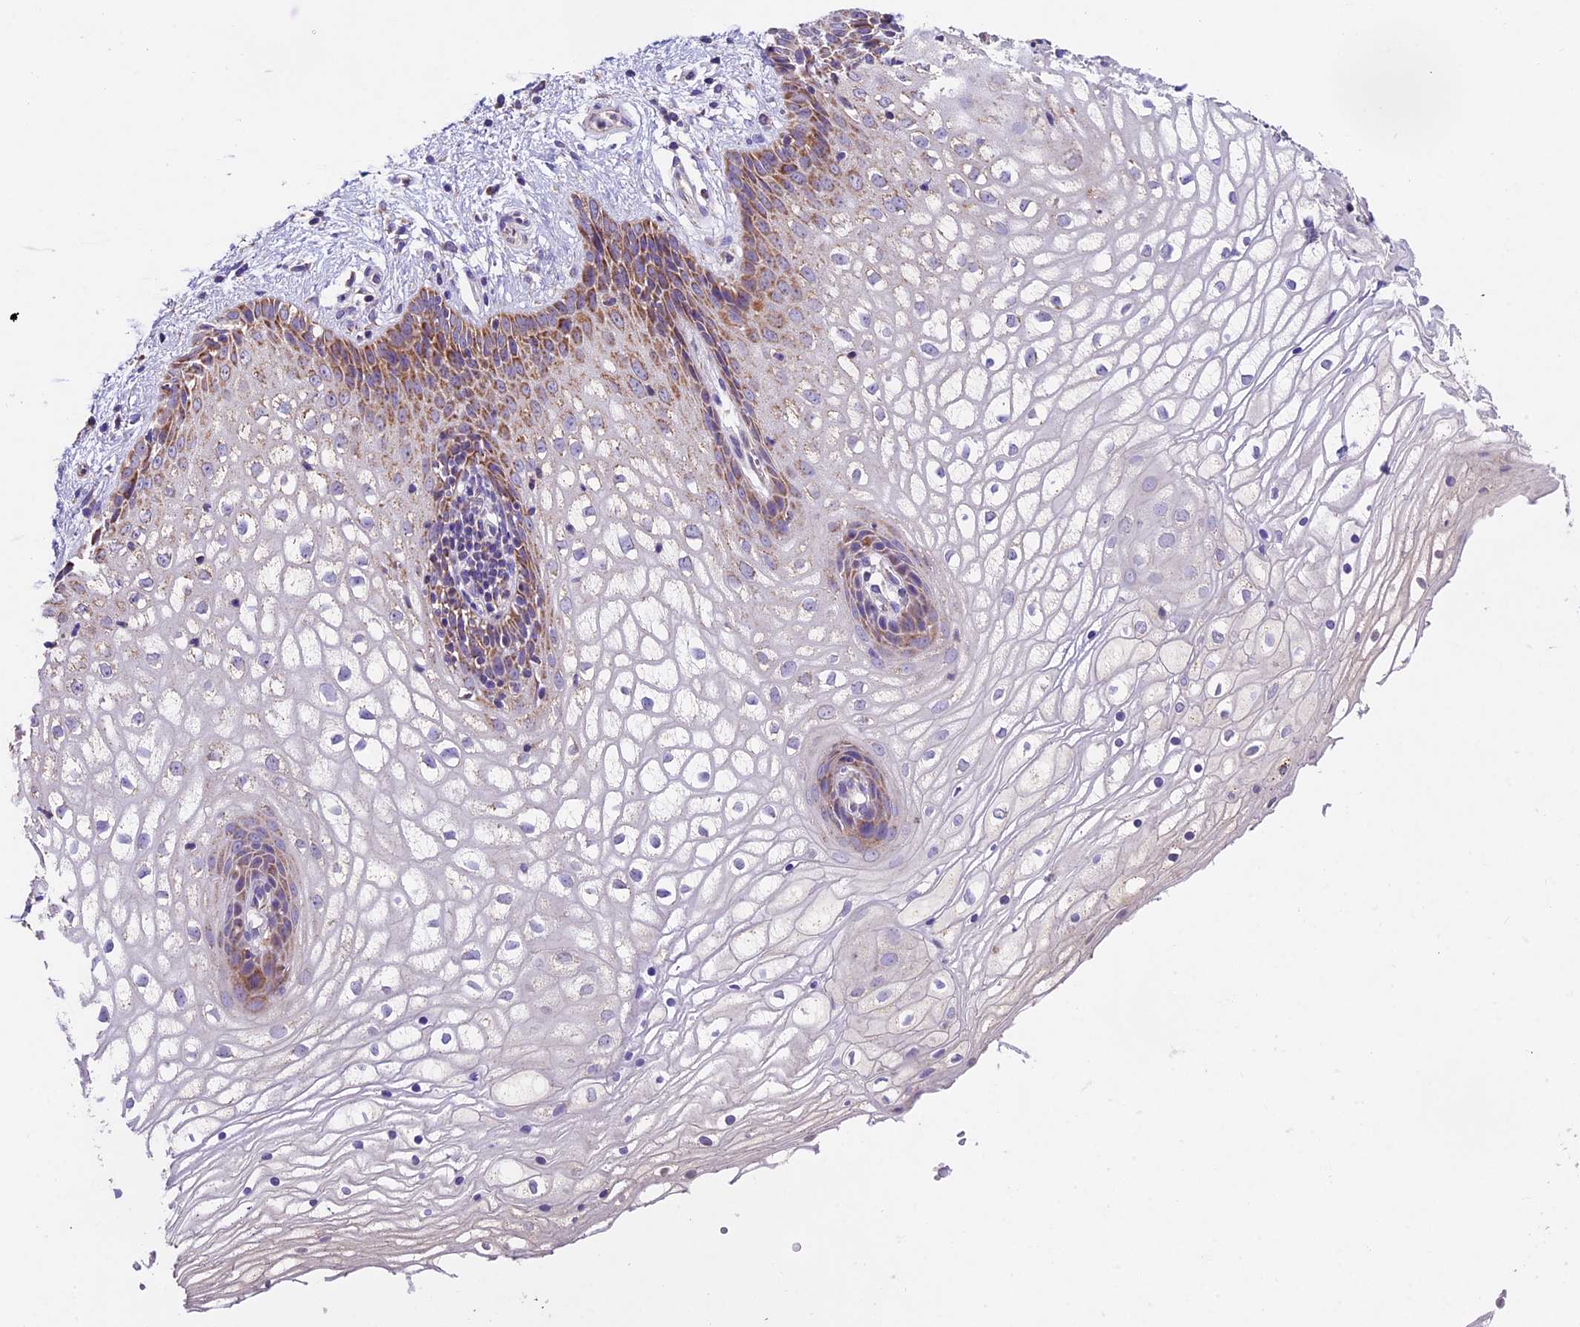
{"staining": {"intensity": "moderate", "quantity": "25%-75%", "location": "cytoplasmic/membranous"}, "tissue": "vagina", "cell_type": "Squamous epithelial cells", "image_type": "normal", "snomed": [{"axis": "morphology", "description": "Normal tissue, NOS"}, {"axis": "topography", "description": "Vagina"}], "caption": "The micrograph demonstrates staining of benign vagina, revealing moderate cytoplasmic/membranous protein expression (brown color) within squamous epithelial cells.", "gene": "PMPCB", "patient": {"sex": "female", "age": 34}}